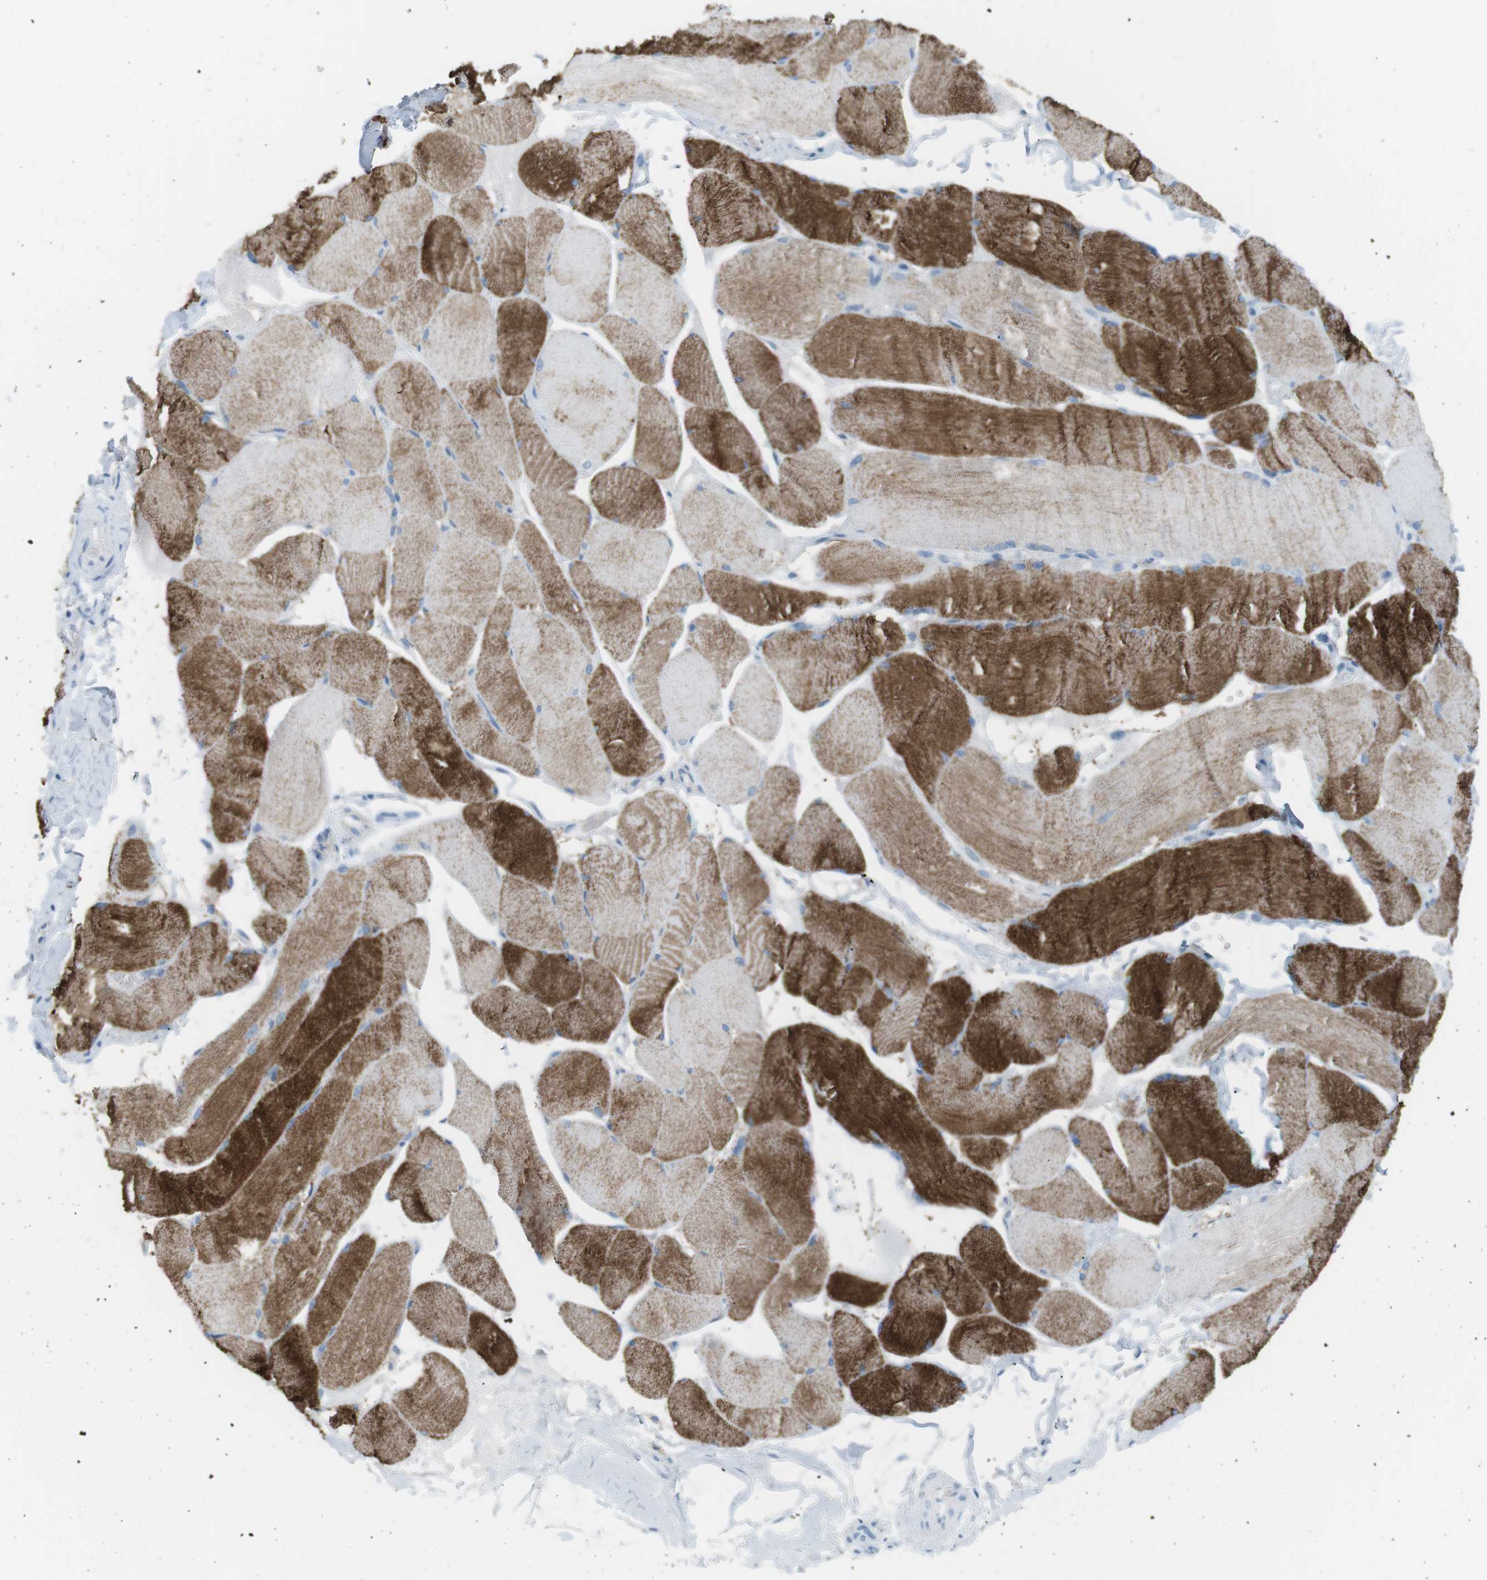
{"staining": {"intensity": "strong", "quantity": ">75%", "location": "cytoplasmic/membranous"}, "tissue": "skeletal muscle", "cell_type": "Myocytes", "image_type": "normal", "snomed": [{"axis": "morphology", "description": "Normal tissue, NOS"}, {"axis": "topography", "description": "Skin"}, {"axis": "topography", "description": "Skeletal muscle"}], "caption": "Immunohistochemistry of normal skeletal muscle shows high levels of strong cytoplasmic/membranous expression in about >75% of myocytes.", "gene": "VAMP1", "patient": {"sex": "male", "age": 83}}